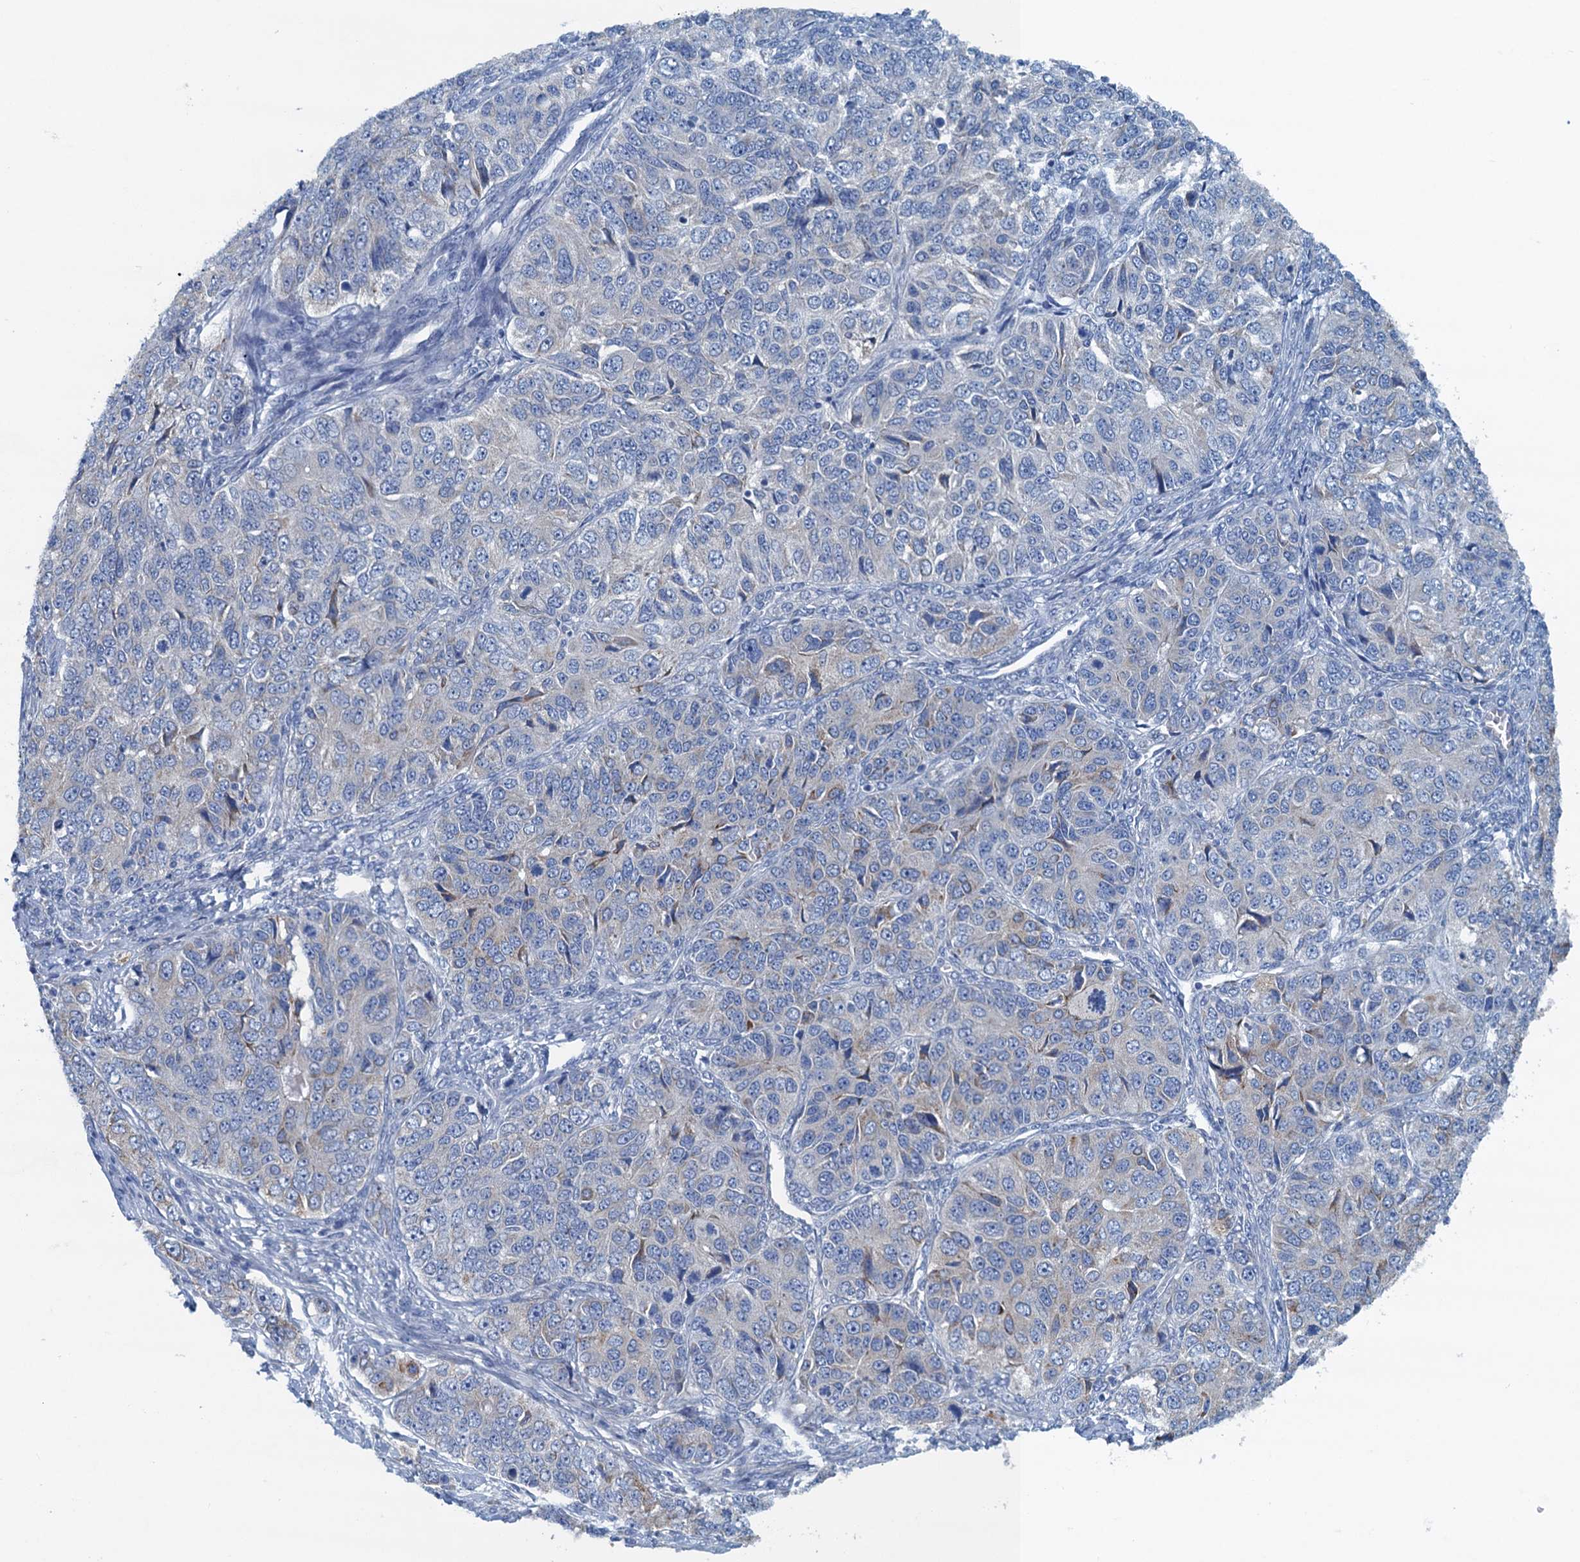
{"staining": {"intensity": "negative", "quantity": "none", "location": "none"}, "tissue": "ovarian cancer", "cell_type": "Tumor cells", "image_type": "cancer", "snomed": [{"axis": "morphology", "description": "Carcinoma, endometroid"}, {"axis": "topography", "description": "Ovary"}], "caption": "This histopathology image is of endometroid carcinoma (ovarian) stained with immunohistochemistry (IHC) to label a protein in brown with the nuclei are counter-stained blue. There is no staining in tumor cells. (DAB (3,3'-diaminobenzidine) immunohistochemistry with hematoxylin counter stain).", "gene": "C10orf88", "patient": {"sex": "female", "age": 51}}